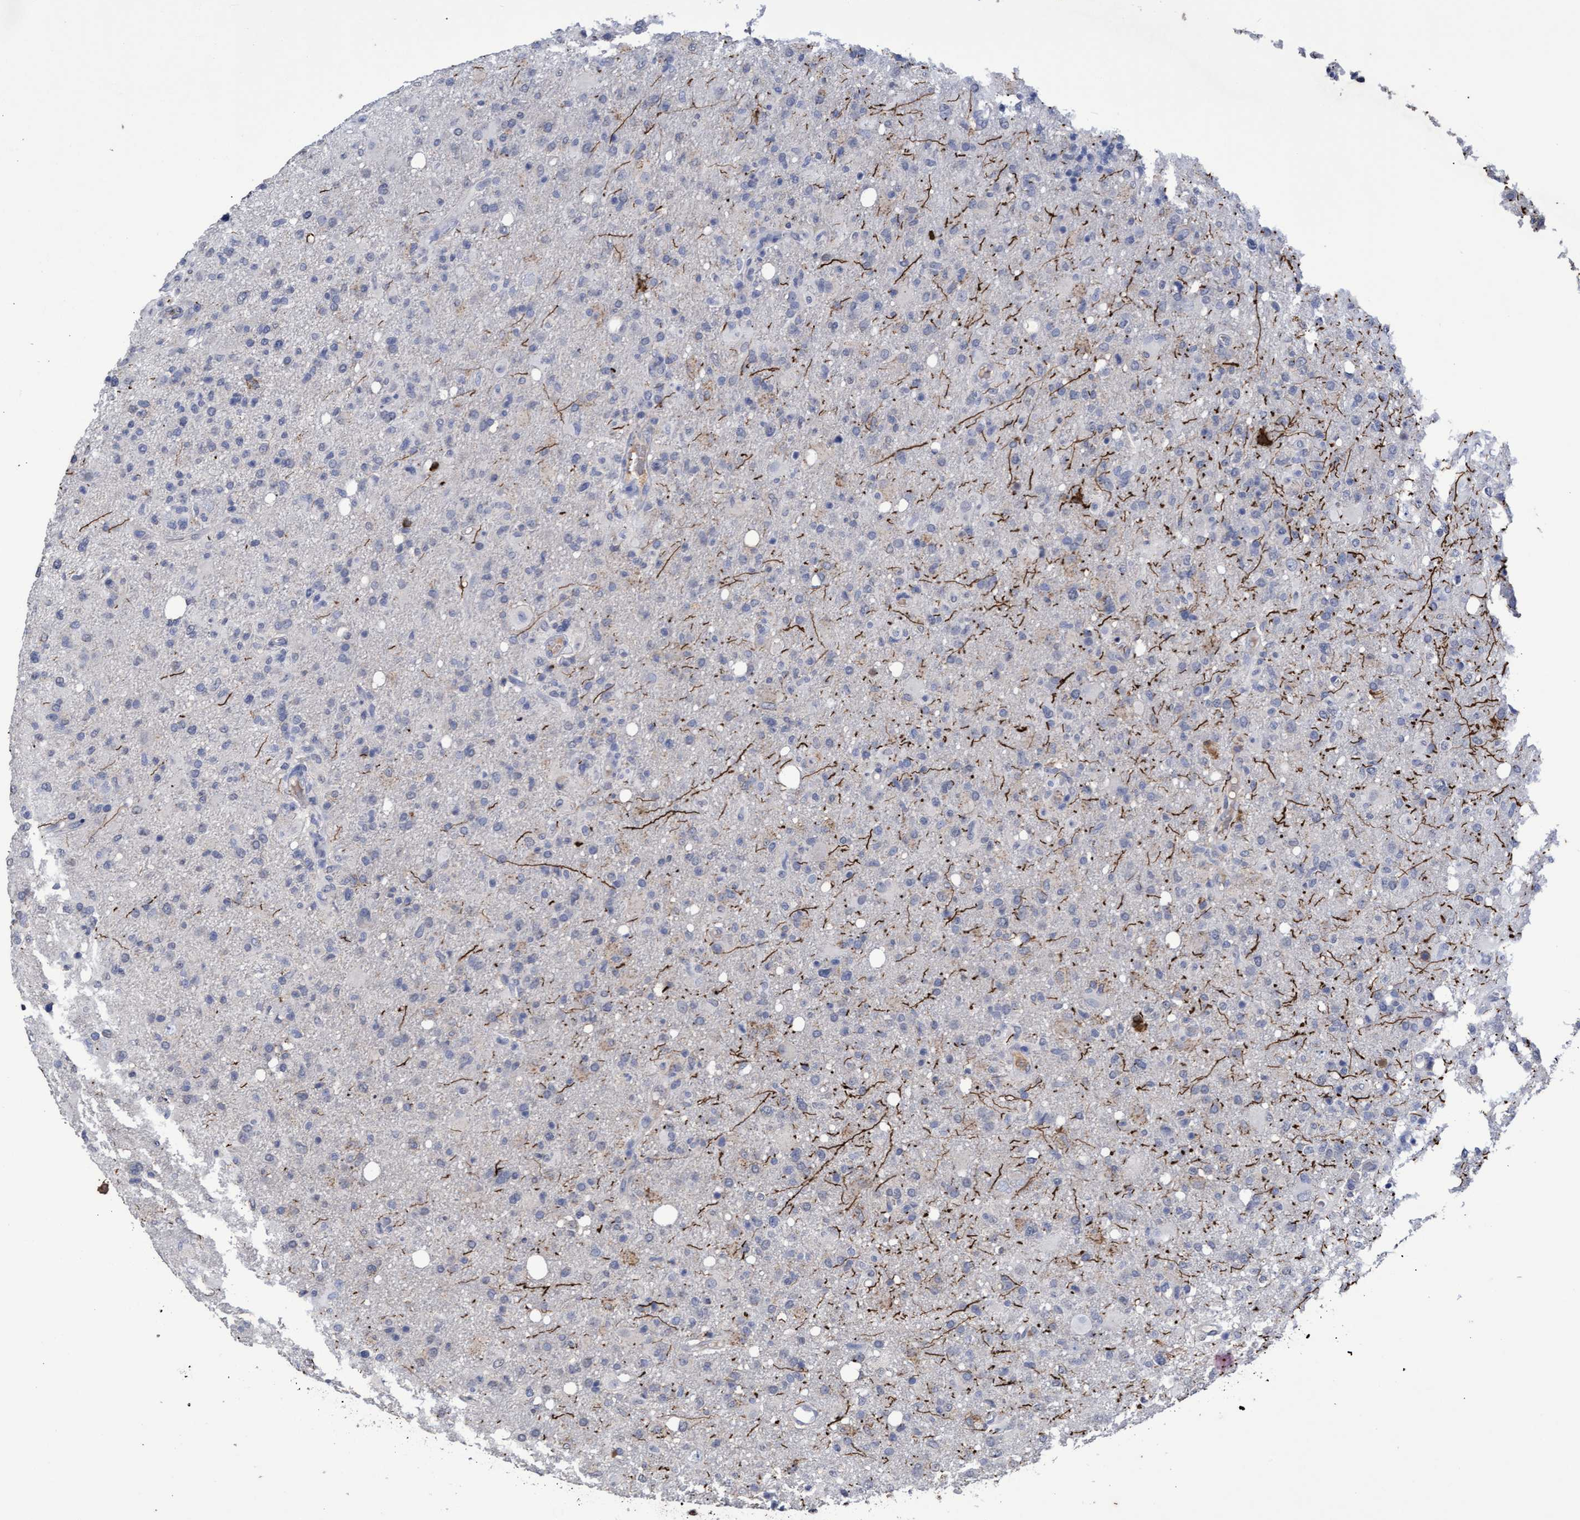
{"staining": {"intensity": "negative", "quantity": "none", "location": "none"}, "tissue": "glioma", "cell_type": "Tumor cells", "image_type": "cancer", "snomed": [{"axis": "morphology", "description": "Glioma, malignant, High grade"}, {"axis": "topography", "description": "Brain"}], "caption": "Tumor cells are negative for brown protein staining in glioma.", "gene": "GPR39", "patient": {"sex": "female", "age": 57}}